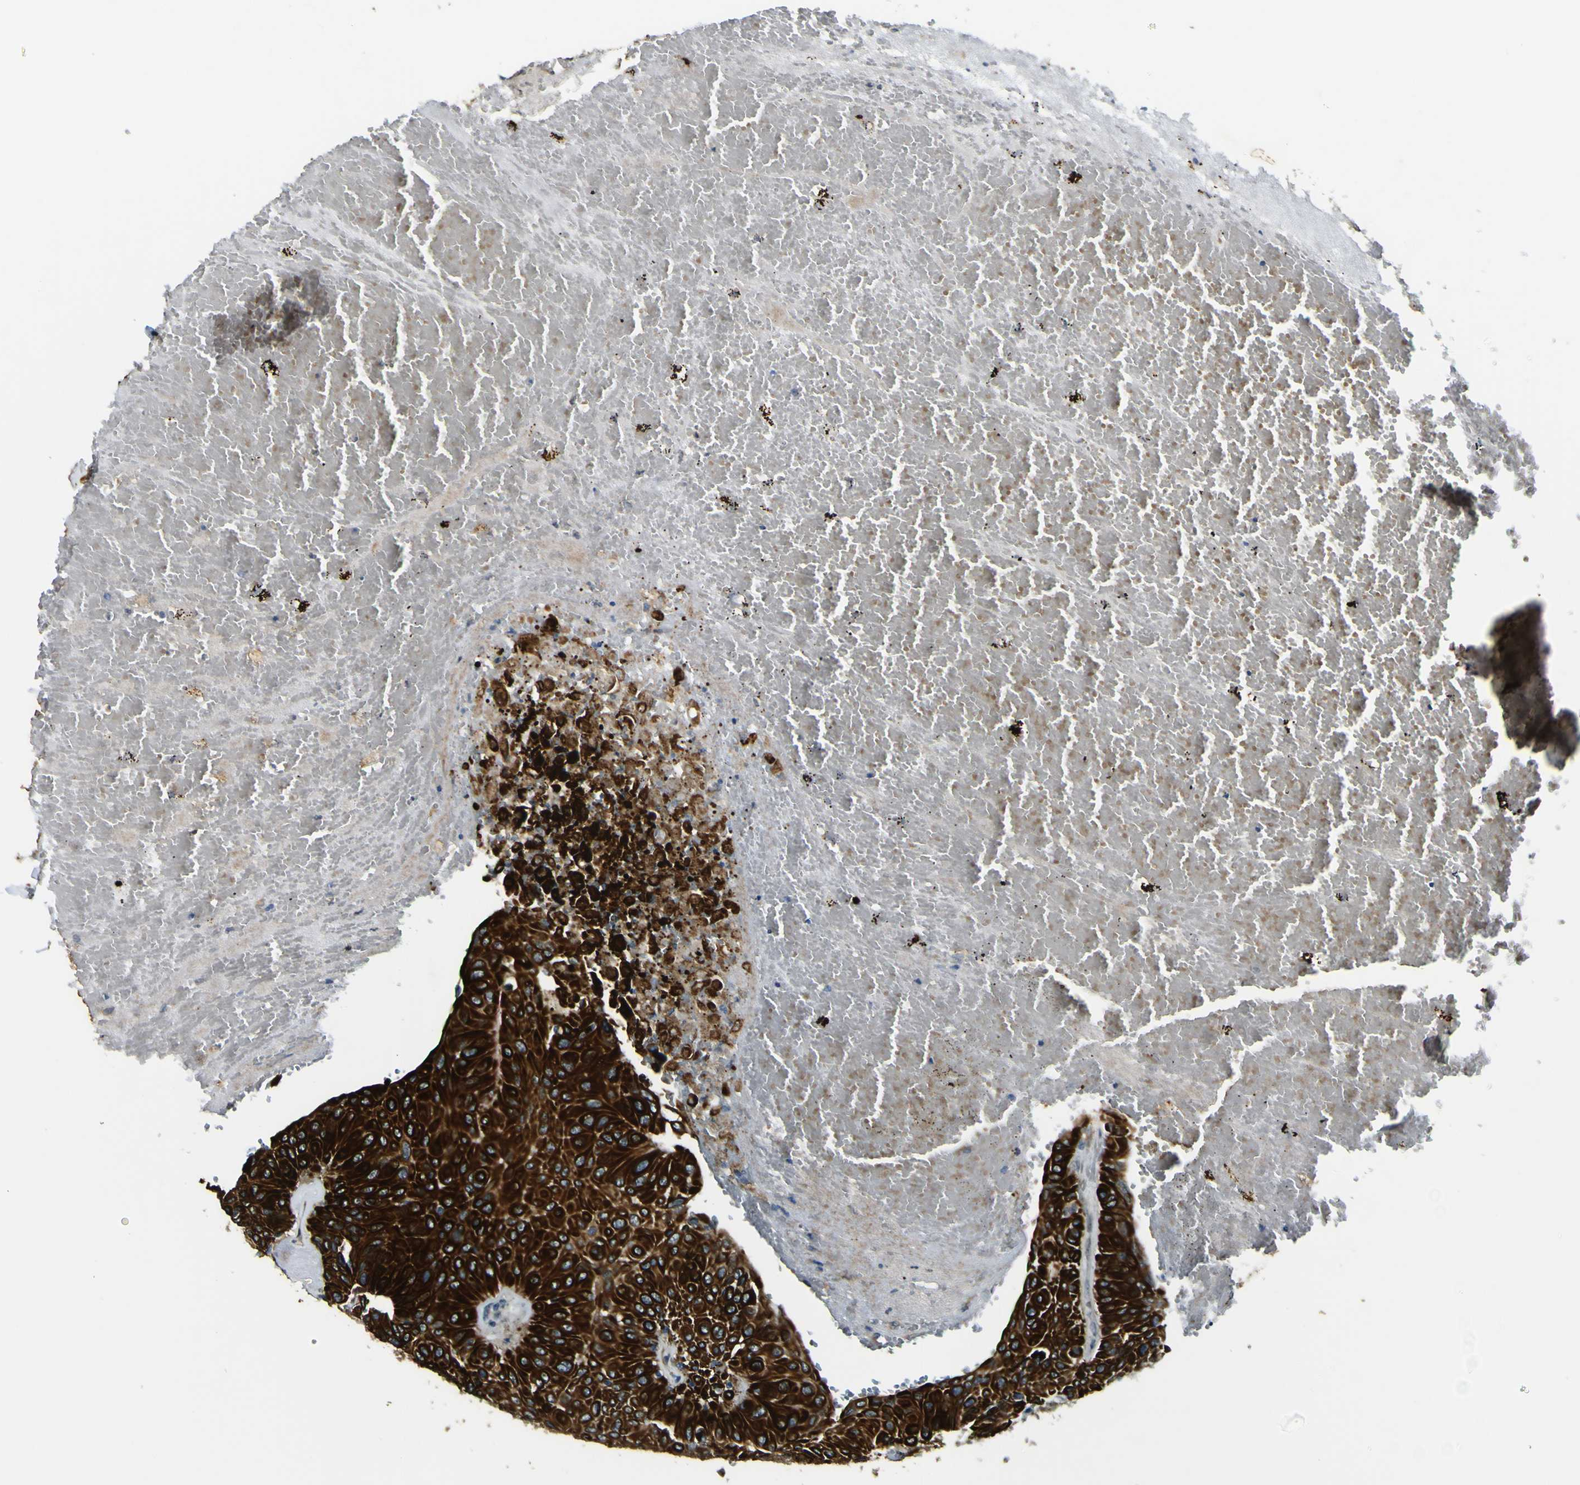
{"staining": {"intensity": "strong", "quantity": ">75%", "location": "cytoplasmic/membranous"}, "tissue": "urothelial cancer", "cell_type": "Tumor cells", "image_type": "cancer", "snomed": [{"axis": "morphology", "description": "Urothelial carcinoma, High grade"}, {"axis": "topography", "description": "Urinary bladder"}], "caption": "Urothelial carcinoma (high-grade) tissue displays strong cytoplasmic/membranous positivity in approximately >75% of tumor cells, visualized by immunohistochemistry.", "gene": "LBHD1", "patient": {"sex": "male", "age": 66}}